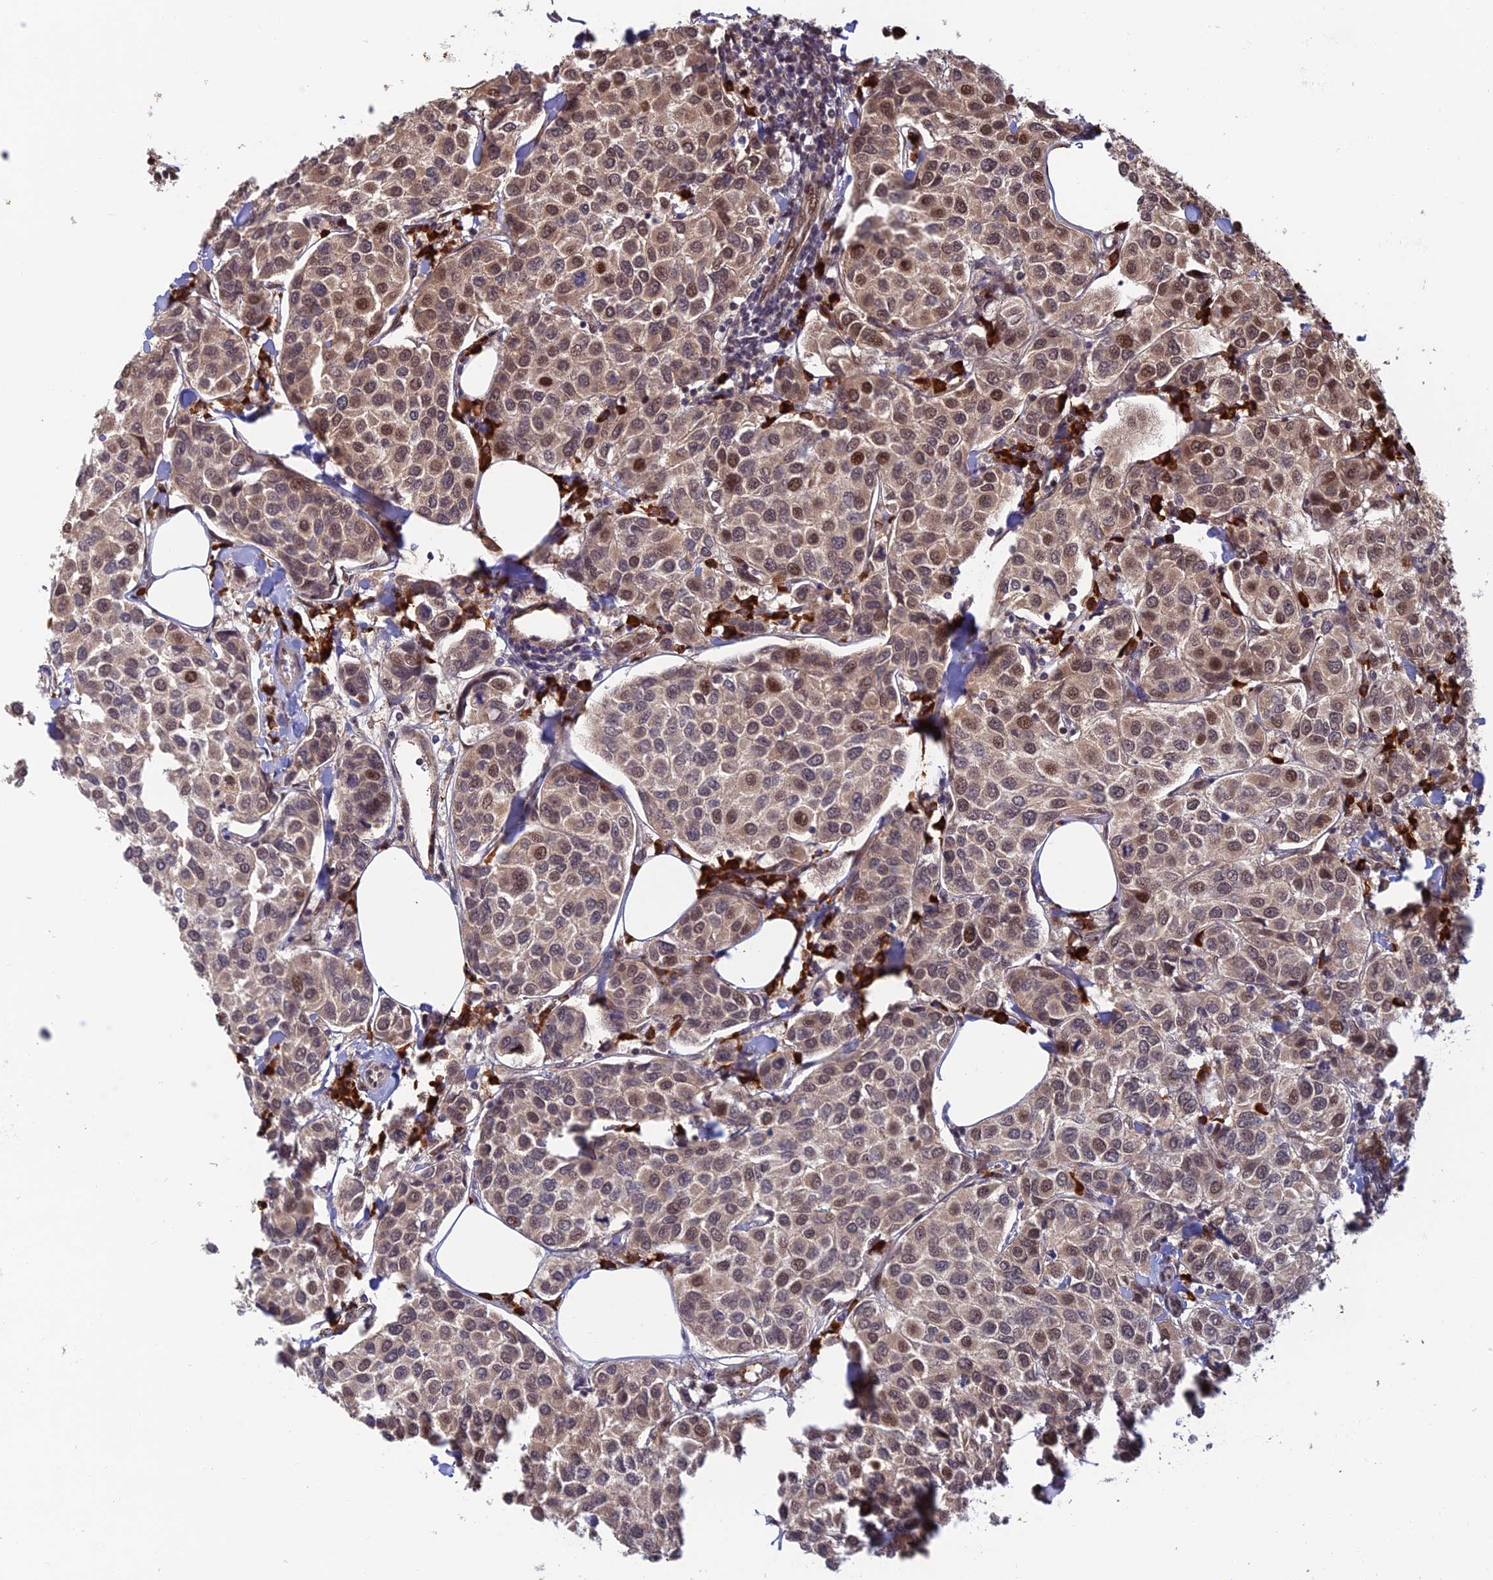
{"staining": {"intensity": "weak", "quantity": ">75%", "location": "cytoplasmic/membranous,nuclear"}, "tissue": "breast cancer", "cell_type": "Tumor cells", "image_type": "cancer", "snomed": [{"axis": "morphology", "description": "Duct carcinoma"}, {"axis": "topography", "description": "Breast"}], "caption": "Human breast cancer (intraductal carcinoma) stained for a protein (brown) reveals weak cytoplasmic/membranous and nuclear positive positivity in approximately >75% of tumor cells.", "gene": "ZNF565", "patient": {"sex": "female", "age": 55}}